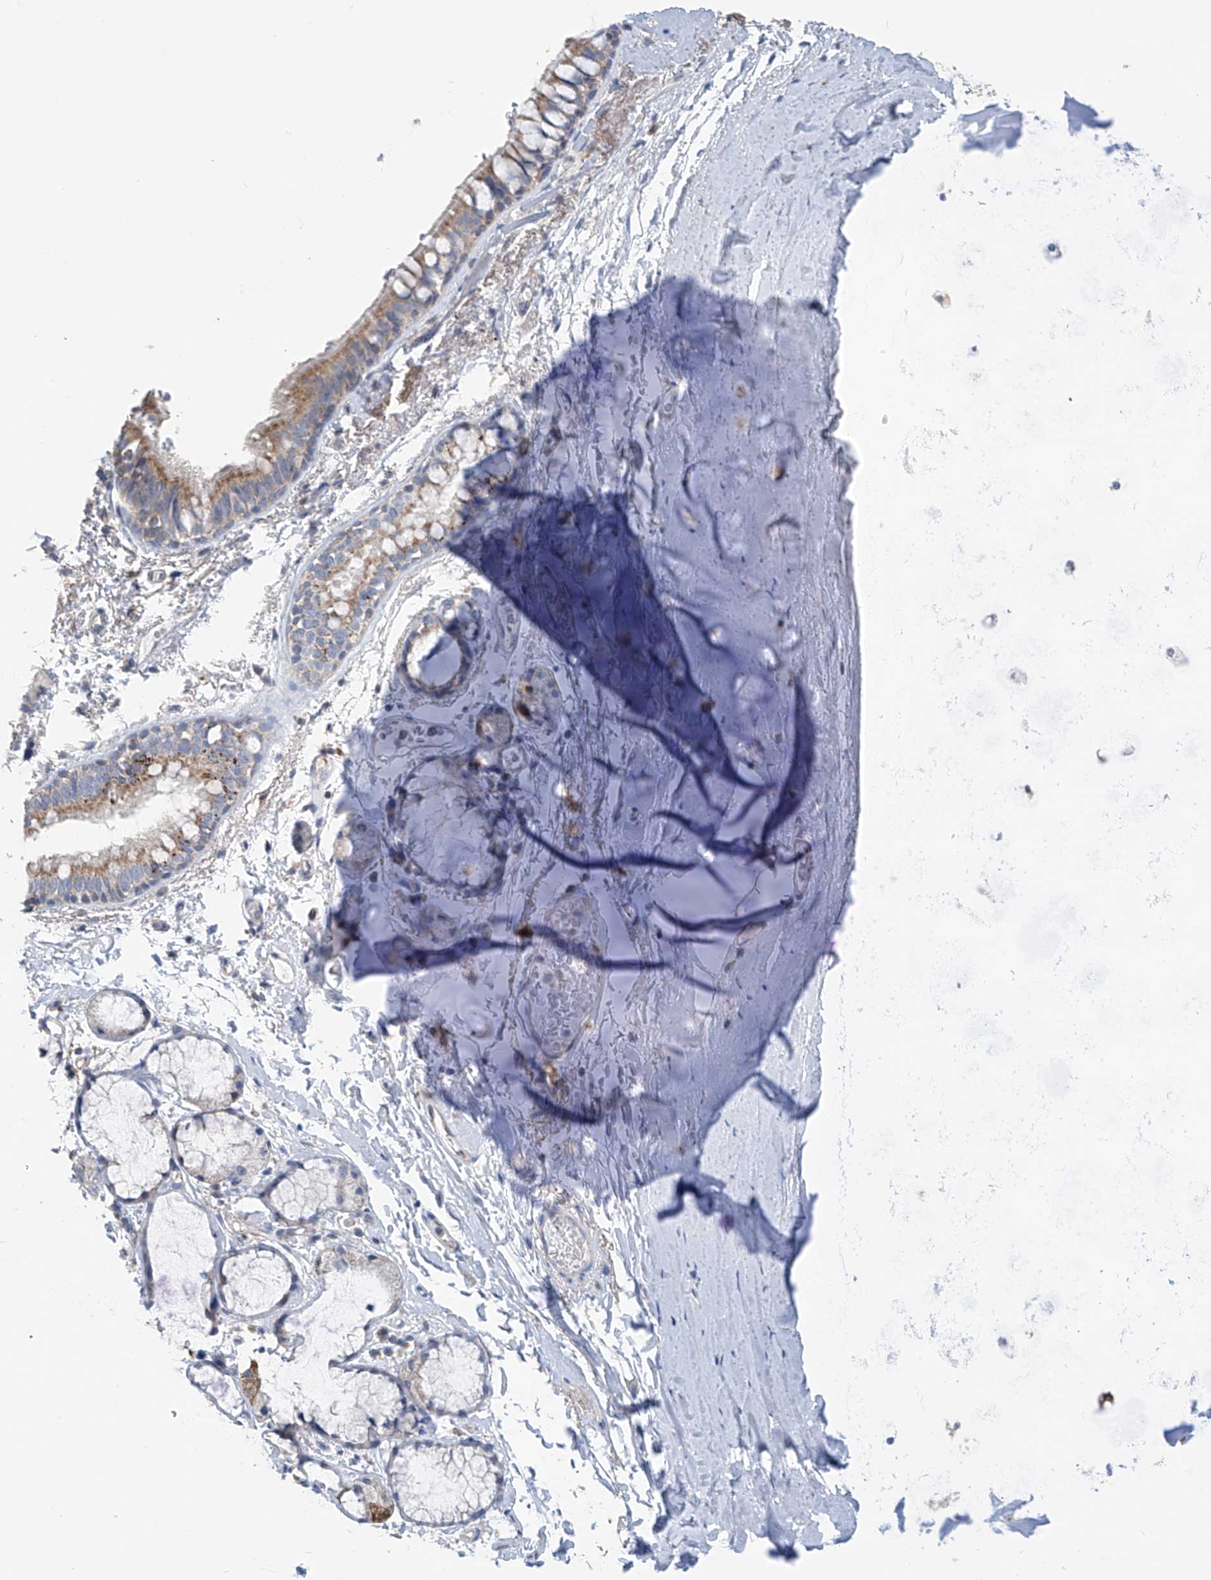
{"staining": {"intensity": "moderate", "quantity": "25%-75%", "location": "cytoplasmic/membranous"}, "tissue": "bronchus", "cell_type": "Respiratory epithelial cells", "image_type": "normal", "snomed": [{"axis": "morphology", "description": "Normal tissue, NOS"}, {"axis": "topography", "description": "Cartilage tissue"}, {"axis": "topography", "description": "Bronchus"}], "caption": "Moderate cytoplasmic/membranous expression is present in about 25%-75% of respiratory epithelial cells in normal bronchus.", "gene": "SYN3", "patient": {"sex": "female", "age": 73}}